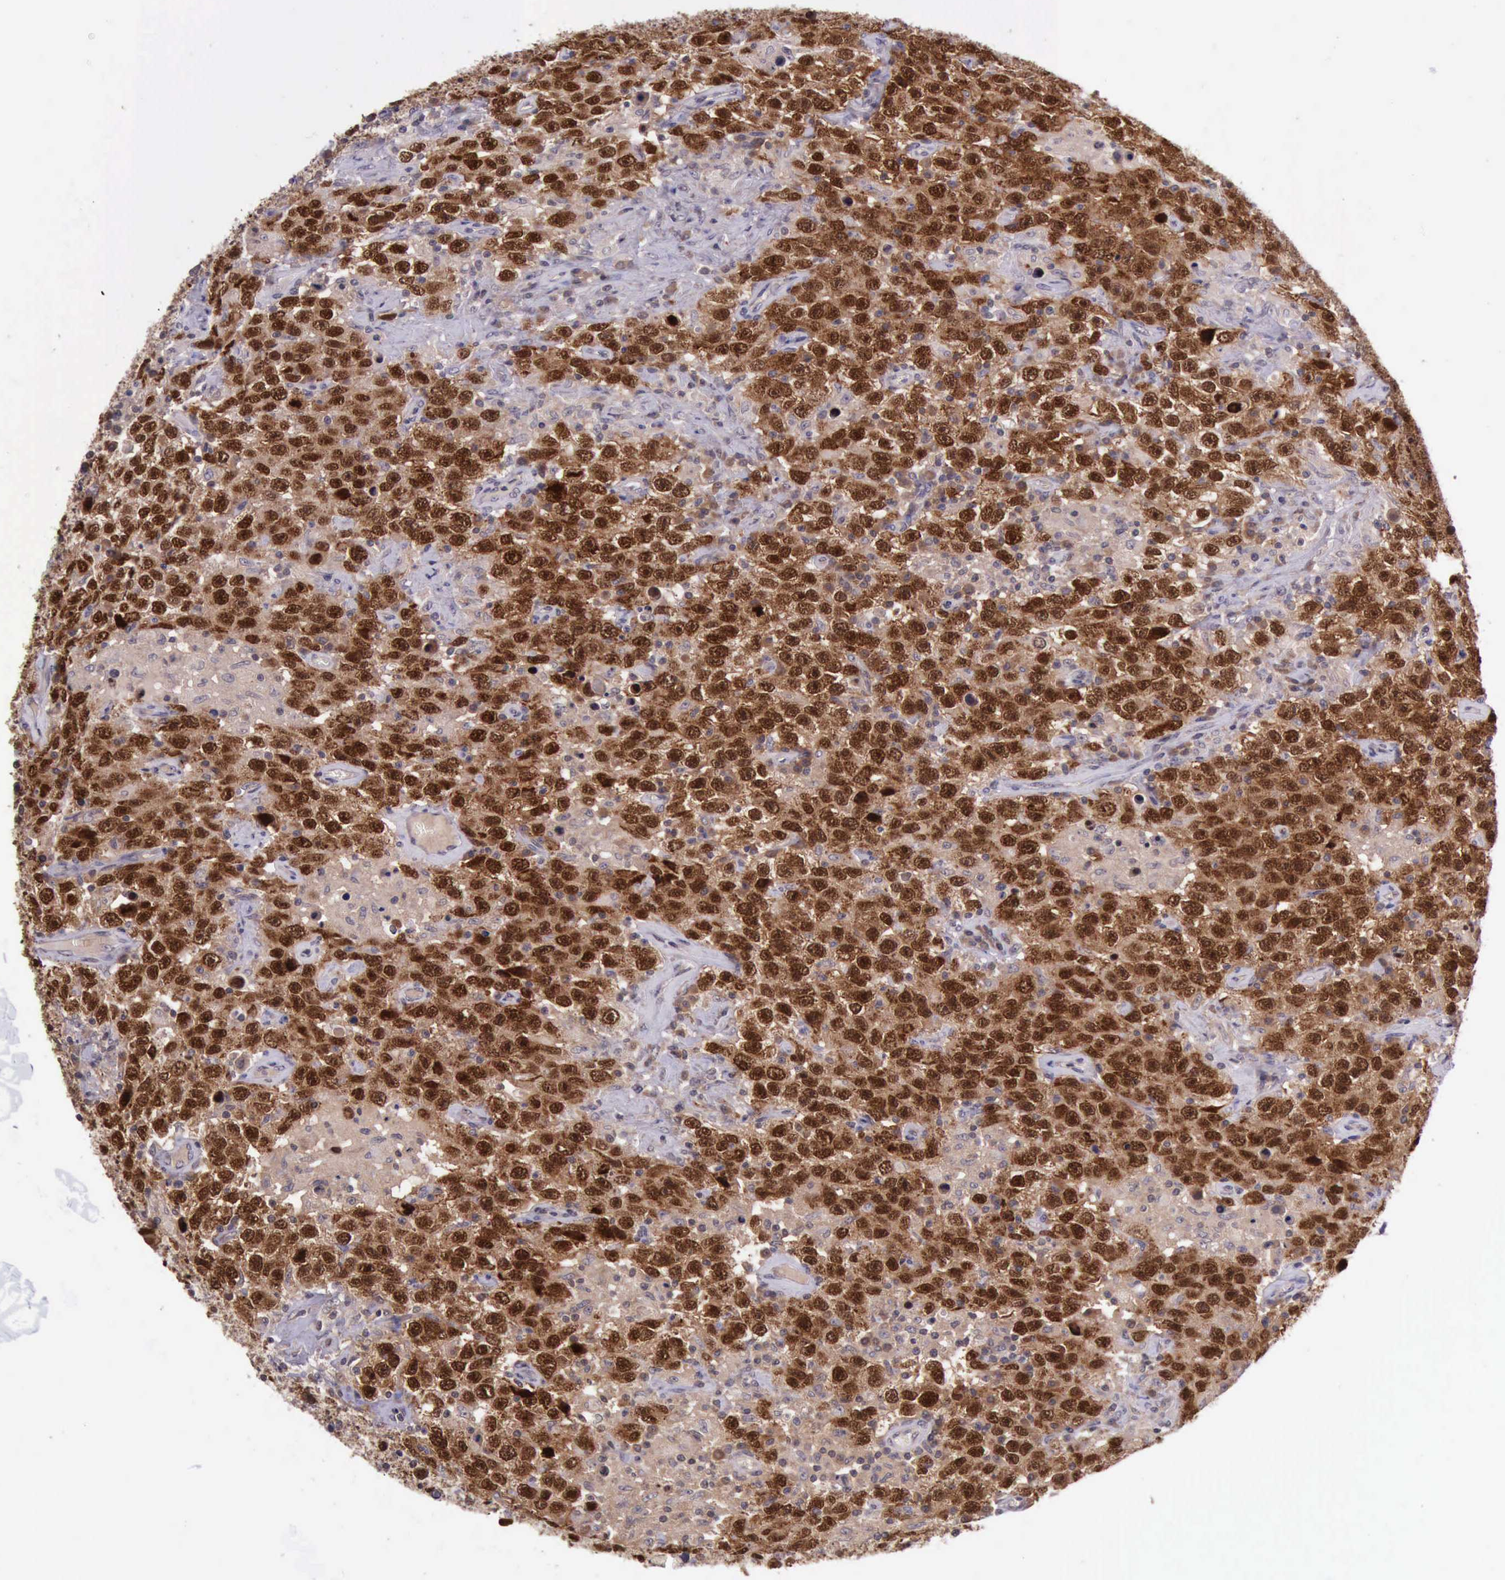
{"staining": {"intensity": "strong", "quantity": ">75%", "location": "cytoplasmic/membranous,nuclear"}, "tissue": "testis cancer", "cell_type": "Tumor cells", "image_type": "cancer", "snomed": [{"axis": "morphology", "description": "Seminoma, NOS"}, {"axis": "topography", "description": "Testis"}], "caption": "This micrograph displays IHC staining of human testis seminoma, with high strong cytoplasmic/membranous and nuclear positivity in about >75% of tumor cells.", "gene": "PRICKLE3", "patient": {"sex": "male", "age": 41}}